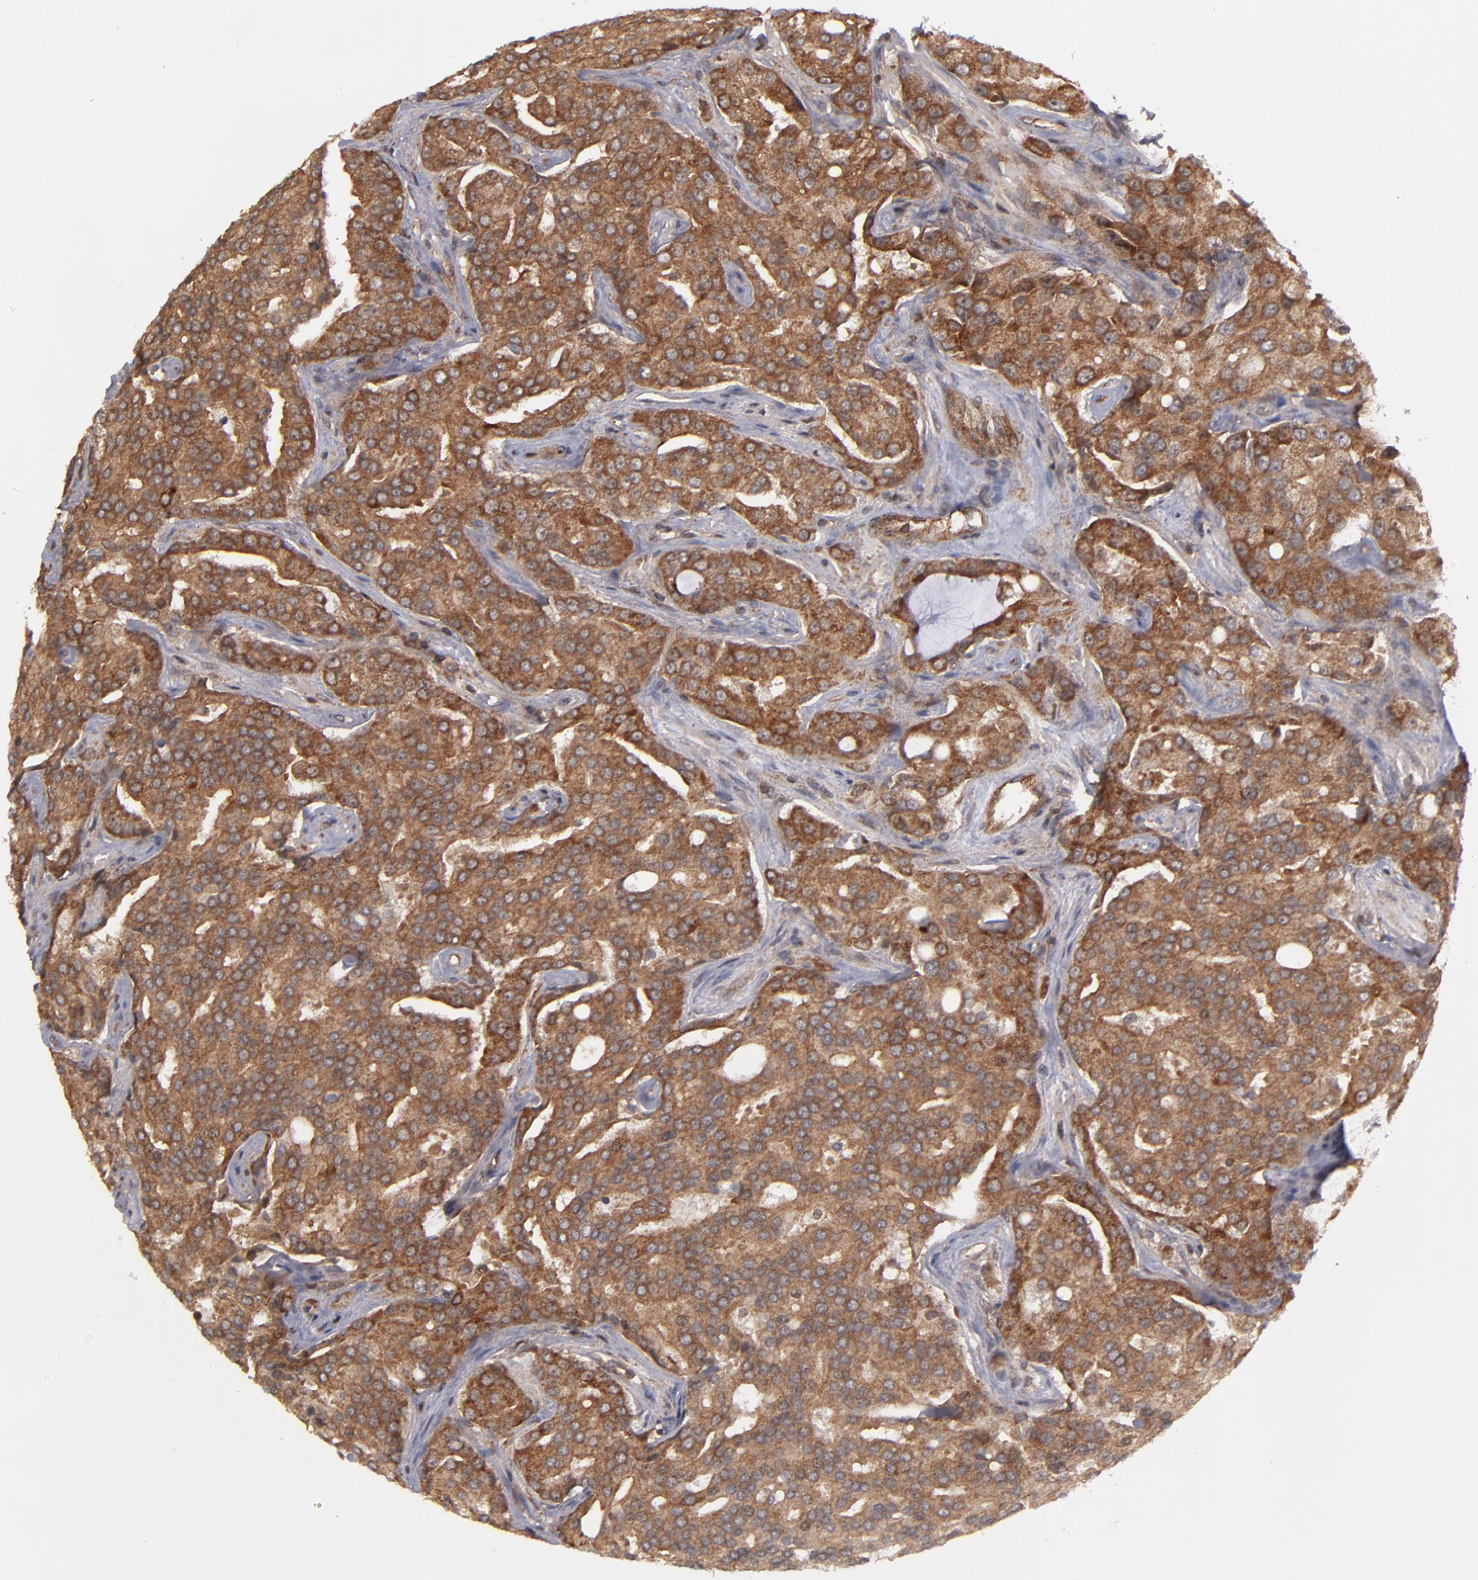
{"staining": {"intensity": "strong", "quantity": ">75%", "location": "cytoplasmic/membranous,nuclear"}, "tissue": "prostate cancer", "cell_type": "Tumor cells", "image_type": "cancer", "snomed": [{"axis": "morphology", "description": "Adenocarcinoma, High grade"}, {"axis": "topography", "description": "Prostate"}], "caption": "Immunohistochemical staining of human prostate cancer reveals high levels of strong cytoplasmic/membranous and nuclear protein positivity in approximately >75% of tumor cells. Immunohistochemistry (ihc) stains the protein of interest in brown and the nuclei are stained blue.", "gene": "RGS6", "patient": {"sex": "male", "age": 72}}